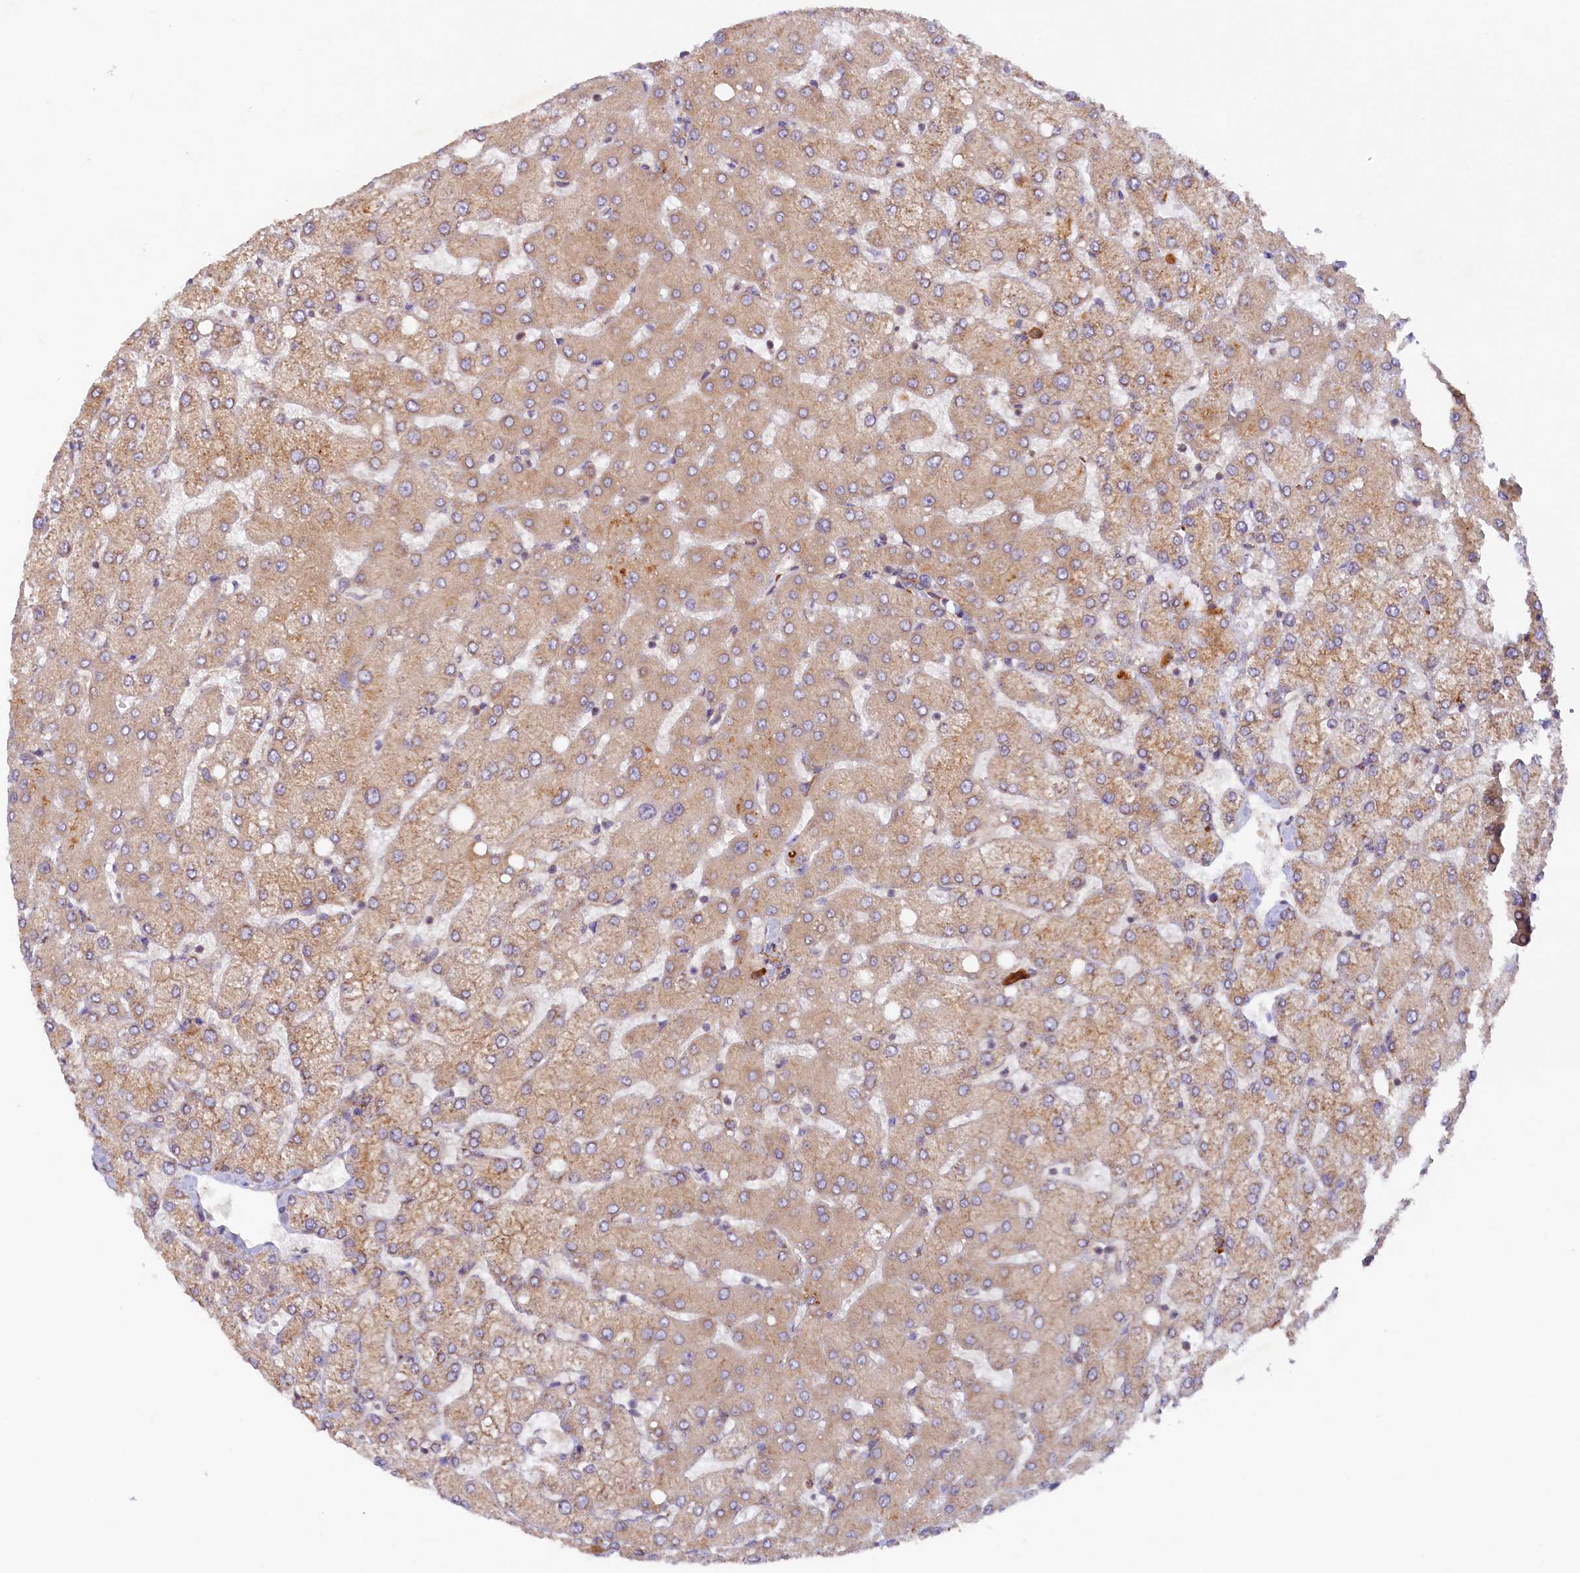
{"staining": {"intensity": "weak", "quantity": "25%-75%", "location": "cytoplasmic/membranous"}, "tissue": "liver", "cell_type": "Cholangiocytes", "image_type": "normal", "snomed": [{"axis": "morphology", "description": "Normal tissue, NOS"}, {"axis": "topography", "description": "Liver"}], "caption": "Brown immunohistochemical staining in unremarkable human liver demonstrates weak cytoplasmic/membranous expression in about 25%-75% of cholangiocytes.", "gene": "SSC5D", "patient": {"sex": "female", "age": 54}}